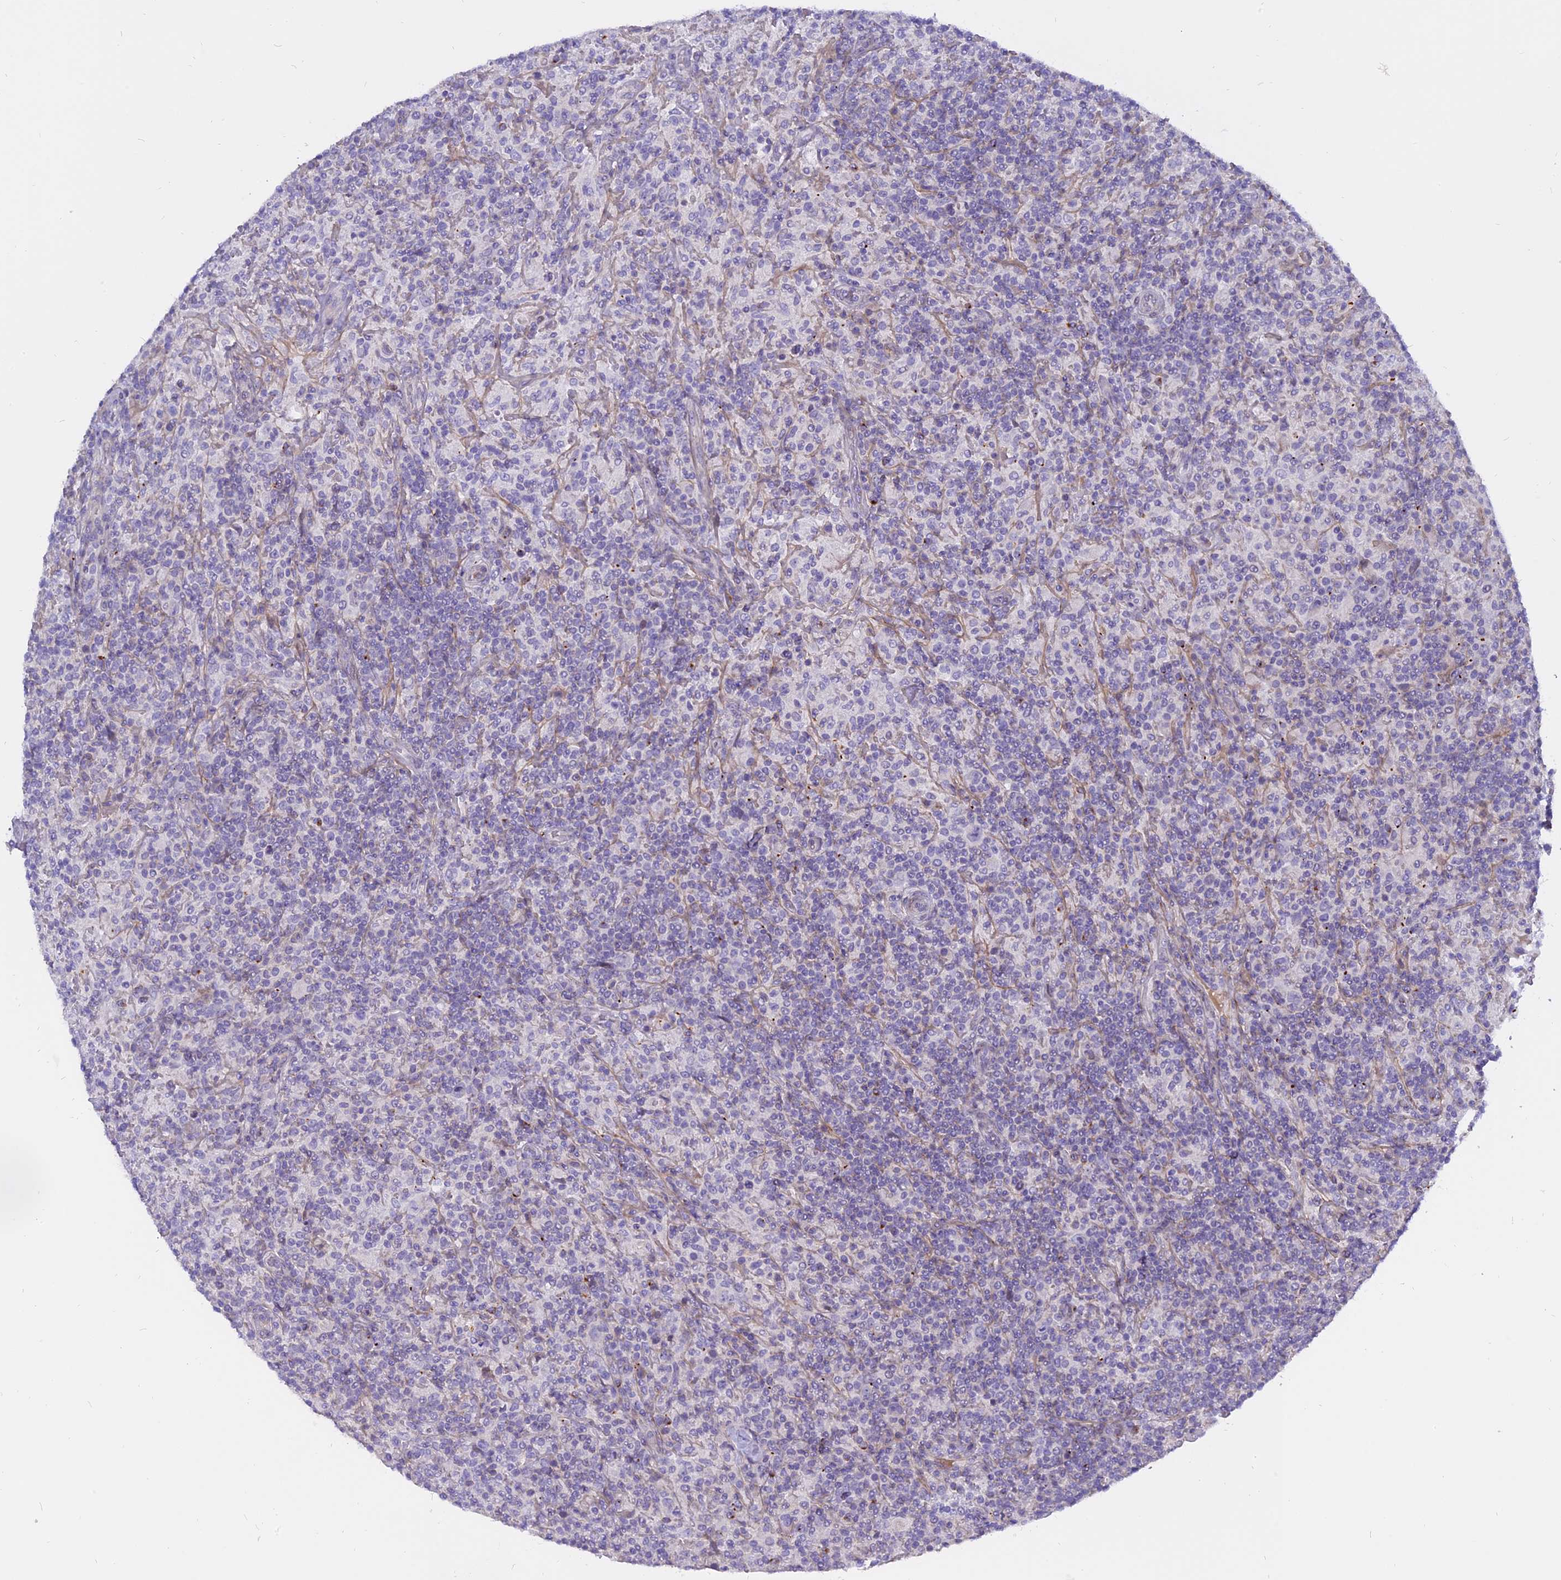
{"staining": {"intensity": "negative", "quantity": "none", "location": "none"}, "tissue": "lymphoma", "cell_type": "Tumor cells", "image_type": "cancer", "snomed": [{"axis": "morphology", "description": "Hodgkin's disease, NOS"}, {"axis": "topography", "description": "Lymph node"}], "caption": "This is an immunohistochemistry photomicrograph of human lymphoma. There is no expression in tumor cells.", "gene": "MBD3L1", "patient": {"sex": "male", "age": 70}}